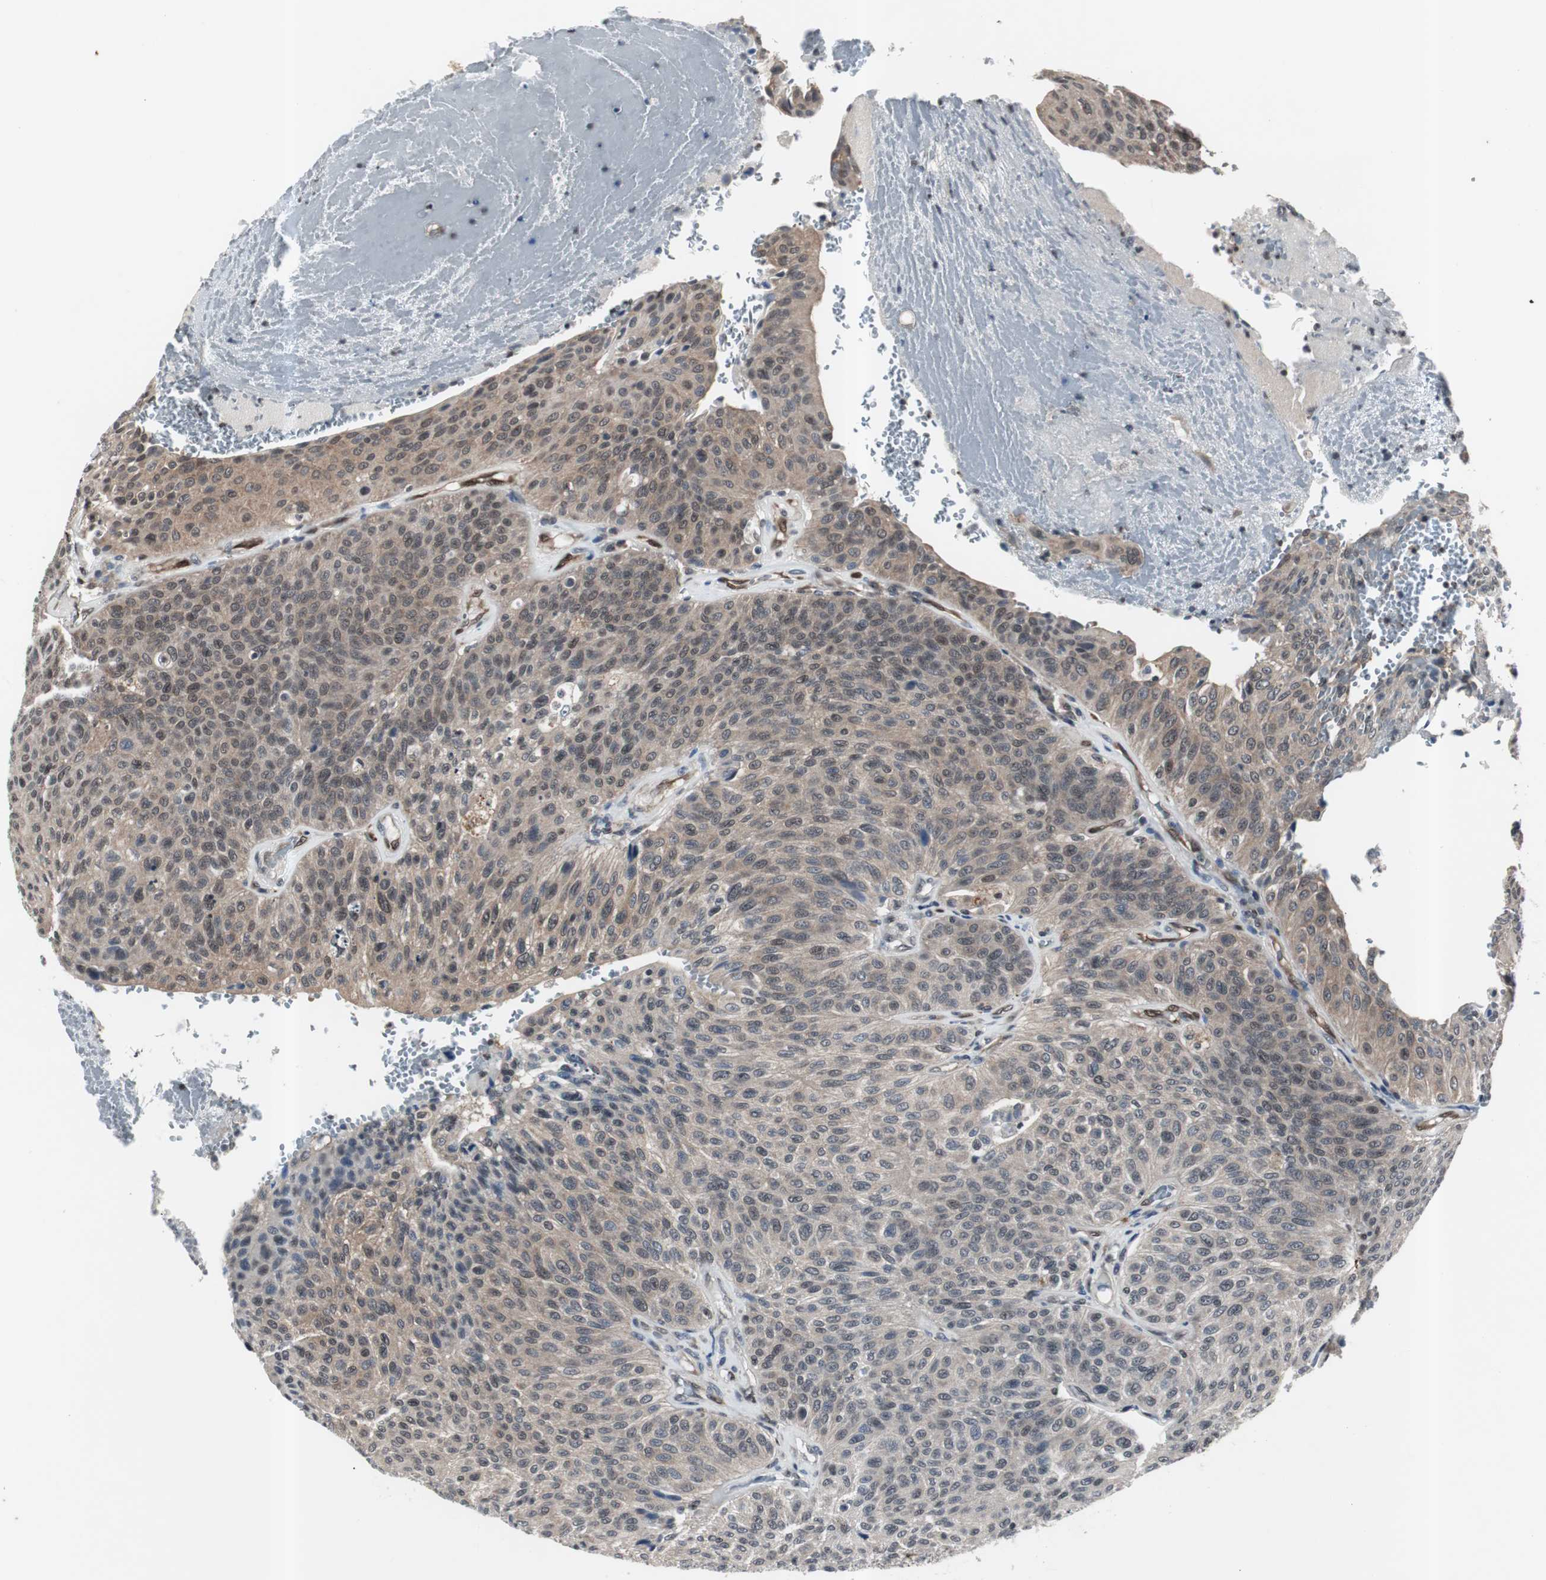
{"staining": {"intensity": "weak", "quantity": ">75%", "location": "cytoplasmic/membranous"}, "tissue": "urothelial cancer", "cell_type": "Tumor cells", "image_type": "cancer", "snomed": [{"axis": "morphology", "description": "Urothelial carcinoma, High grade"}, {"axis": "topography", "description": "Urinary bladder"}], "caption": "Protein analysis of high-grade urothelial carcinoma tissue displays weak cytoplasmic/membranous staining in approximately >75% of tumor cells.", "gene": "SMAD1", "patient": {"sex": "male", "age": 66}}